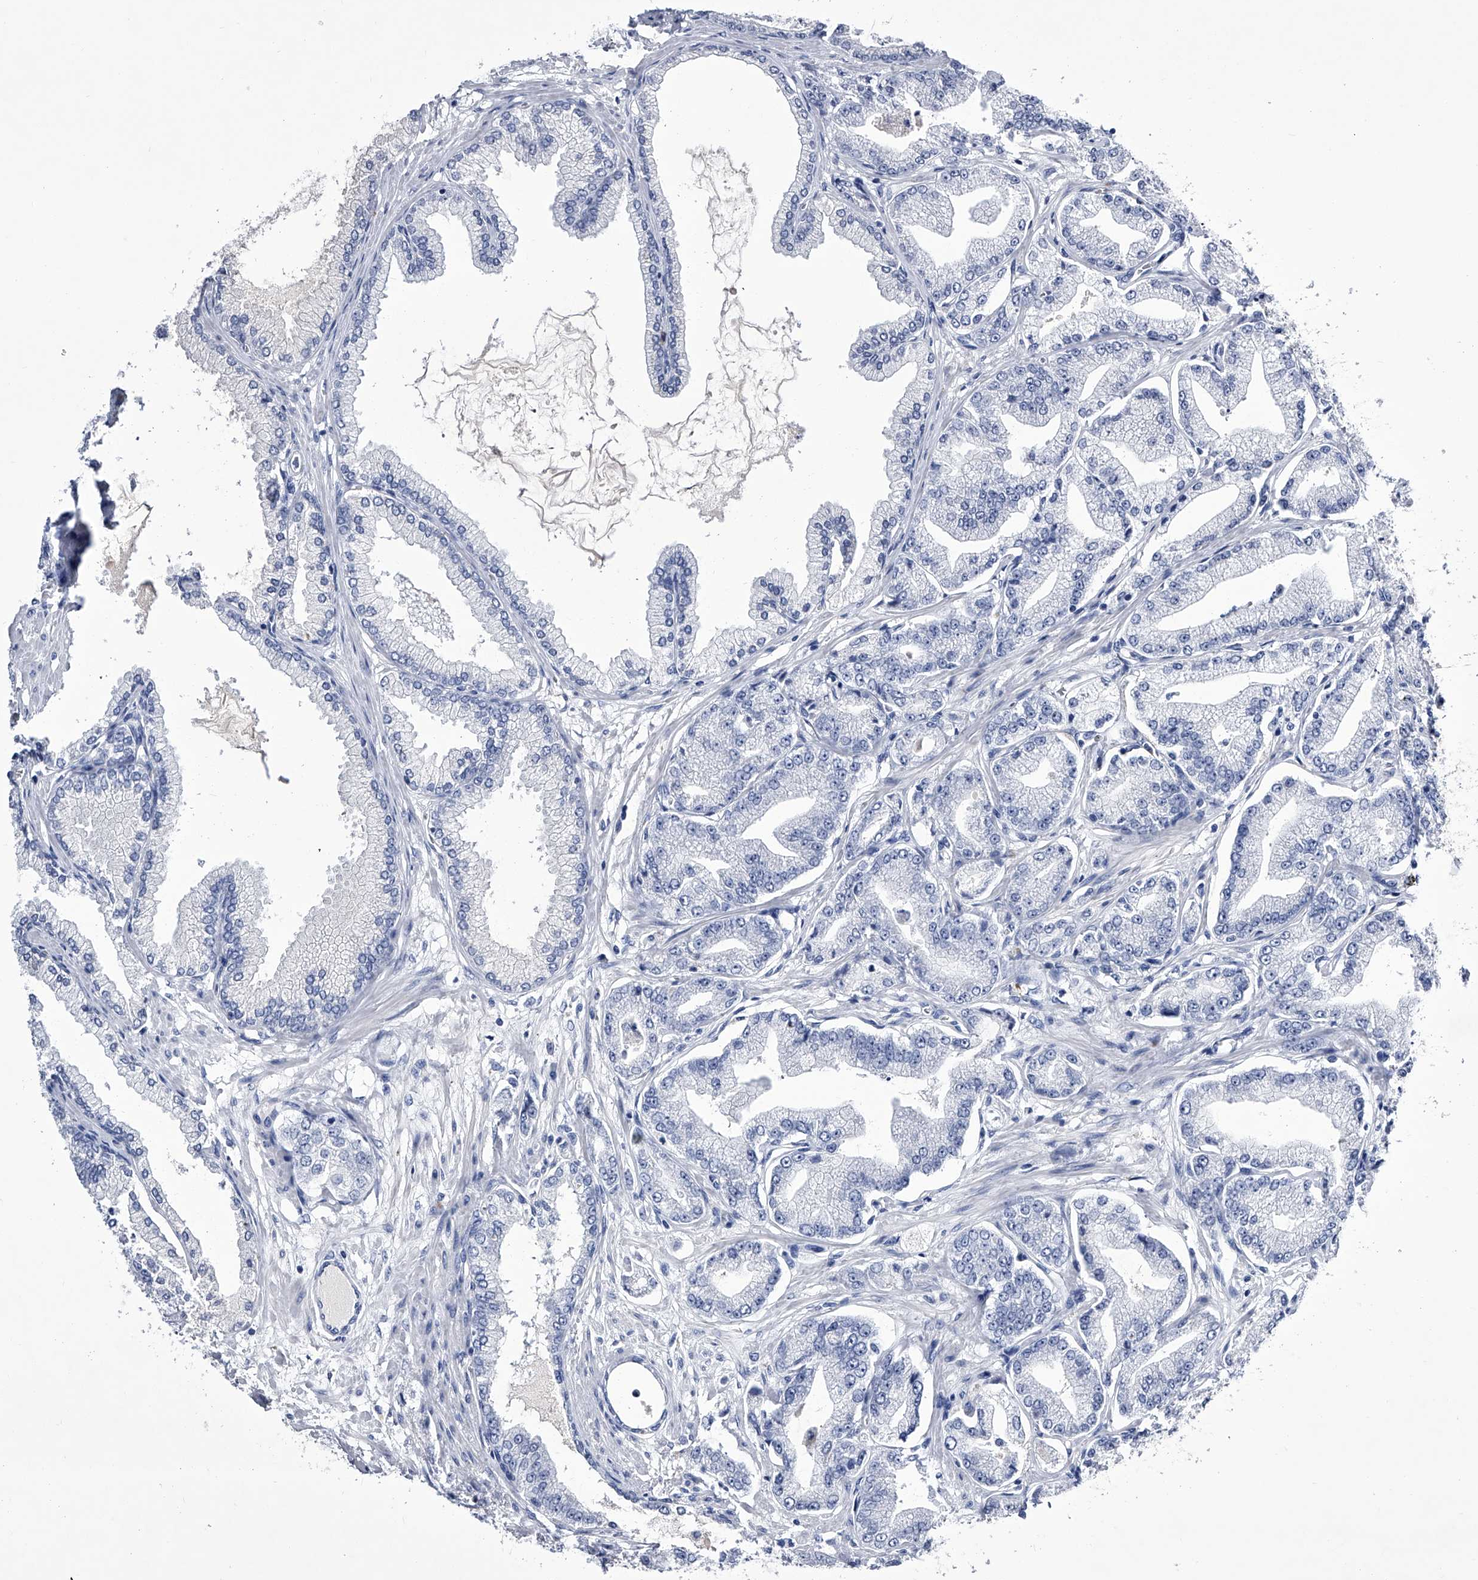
{"staining": {"intensity": "negative", "quantity": "none", "location": "none"}, "tissue": "prostate cancer", "cell_type": "Tumor cells", "image_type": "cancer", "snomed": [{"axis": "morphology", "description": "Adenocarcinoma, Low grade"}, {"axis": "topography", "description": "Prostate"}], "caption": "Adenocarcinoma (low-grade) (prostate) stained for a protein using IHC shows no staining tumor cells.", "gene": "CRISP2", "patient": {"sex": "male", "age": 63}}